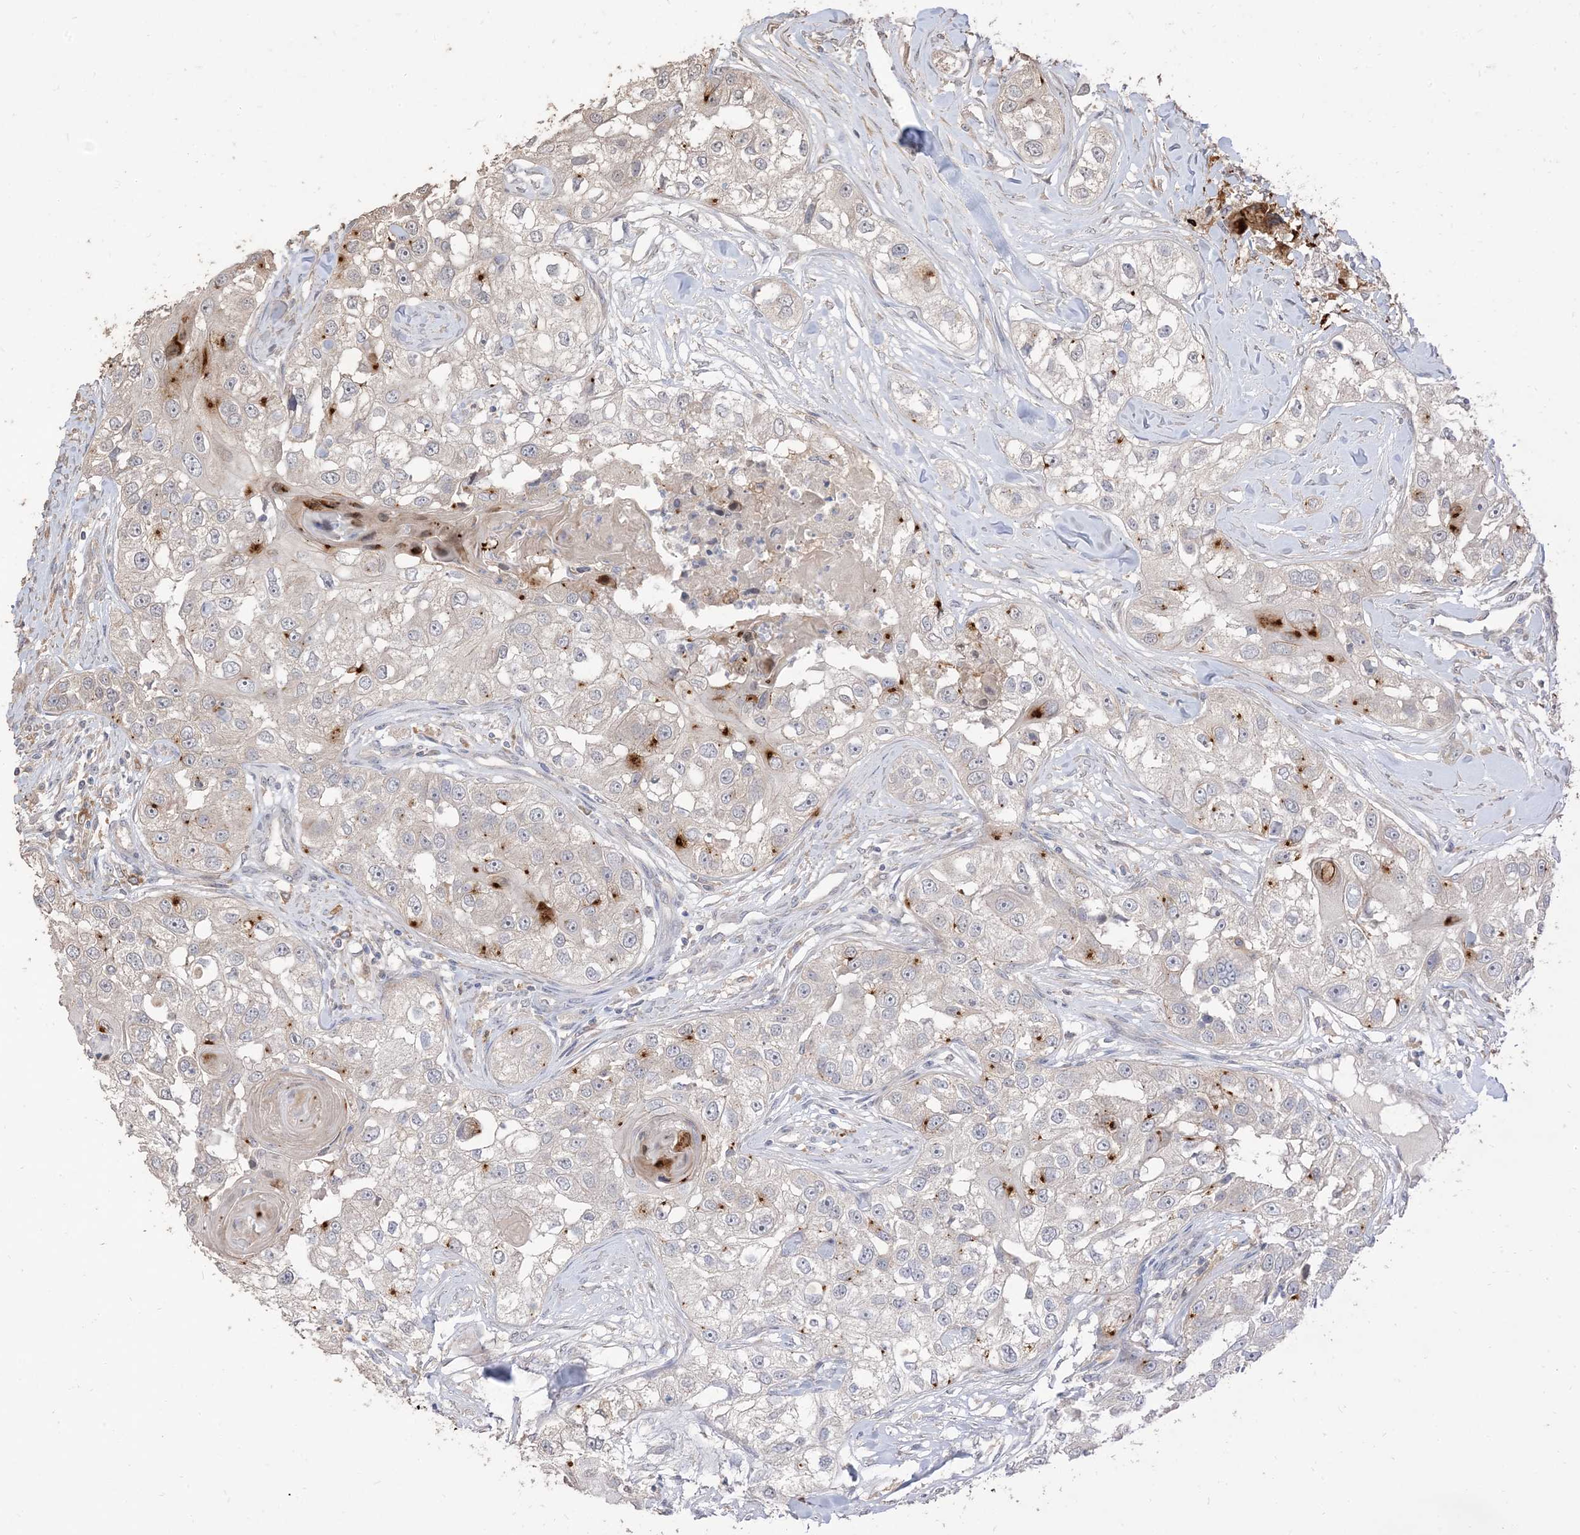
{"staining": {"intensity": "negative", "quantity": "none", "location": "none"}, "tissue": "head and neck cancer", "cell_type": "Tumor cells", "image_type": "cancer", "snomed": [{"axis": "morphology", "description": "Normal tissue, NOS"}, {"axis": "morphology", "description": "Squamous cell carcinoma, NOS"}, {"axis": "topography", "description": "Skeletal muscle"}, {"axis": "topography", "description": "Head-Neck"}], "caption": "Human head and neck squamous cell carcinoma stained for a protein using IHC shows no staining in tumor cells.", "gene": "RNF175", "patient": {"sex": "male", "age": 51}}